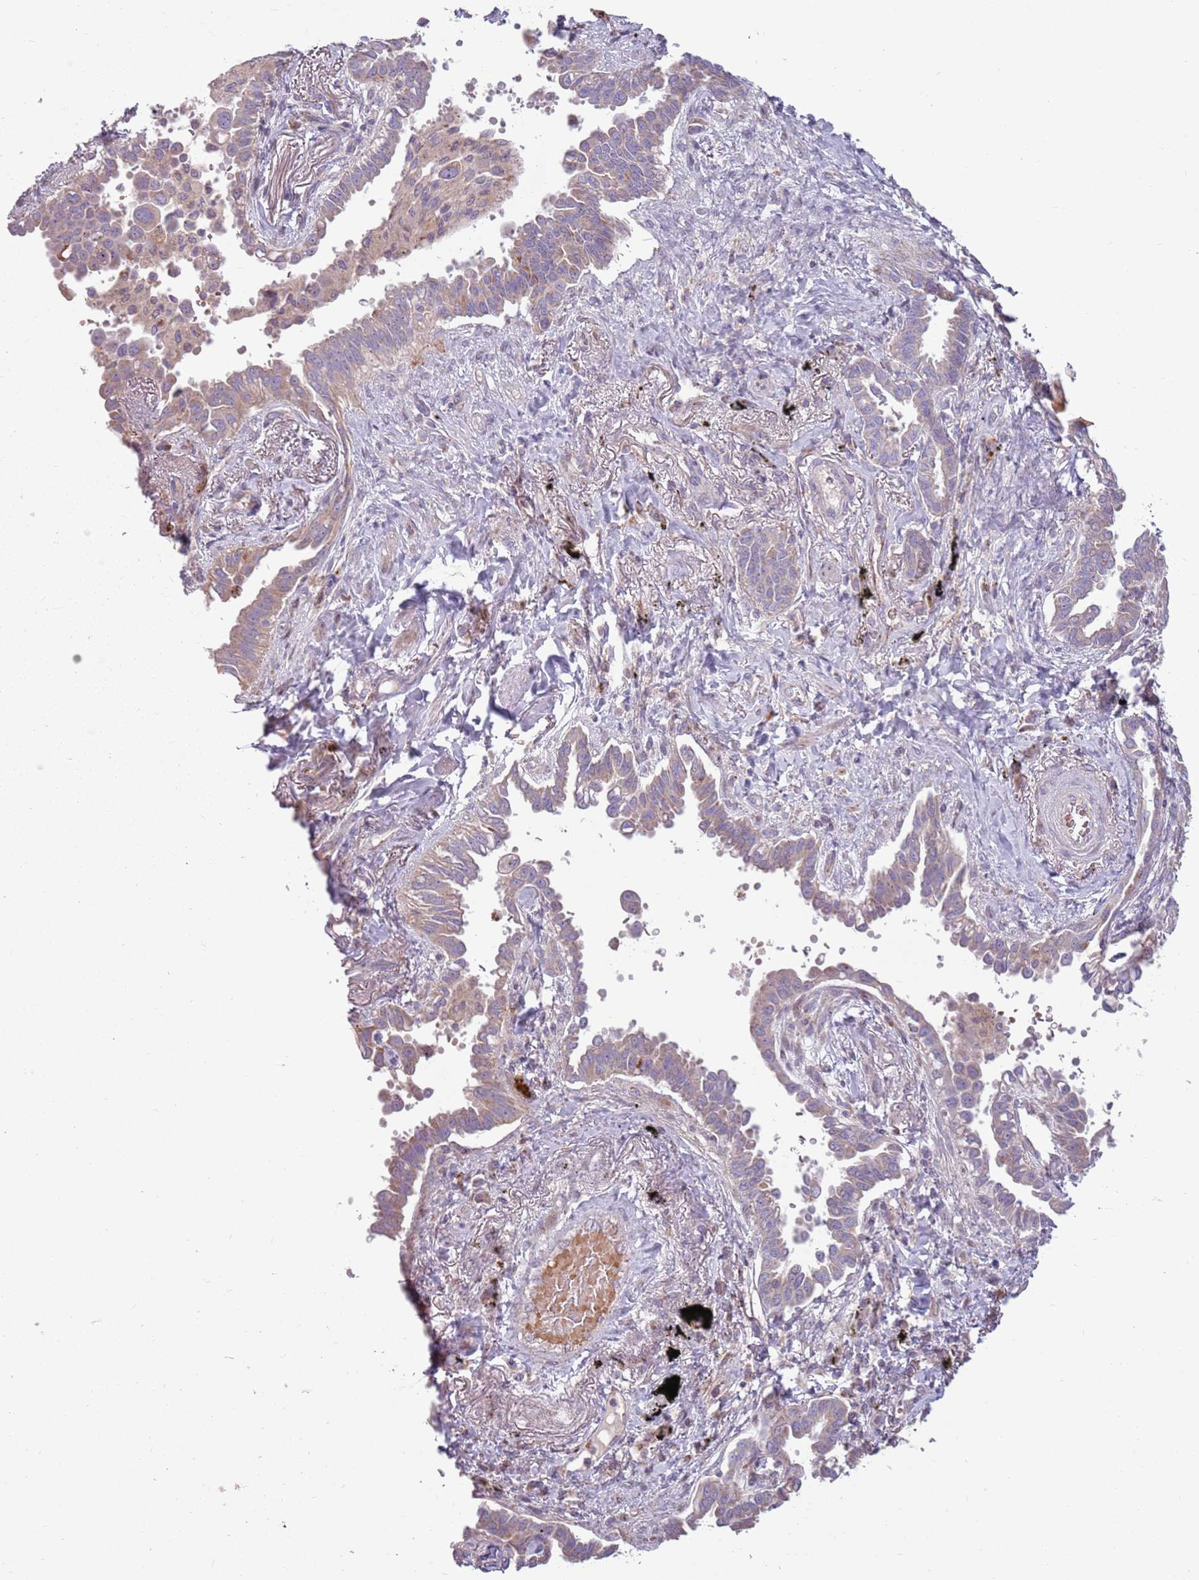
{"staining": {"intensity": "moderate", "quantity": "25%-75%", "location": "cytoplasmic/membranous"}, "tissue": "lung cancer", "cell_type": "Tumor cells", "image_type": "cancer", "snomed": [{"axis": "morphology", "description": "Adenocarcinoma, NOS"}, {"axis": "topography", "description": "Lung"}], "caption": "Moderate cytoplasmic/membranous expression is identified in approximately 25%-75% of tumor cells in lung cancer.", "gene": "ZNF530", "patient": {"sex": "male", "age": 67}}